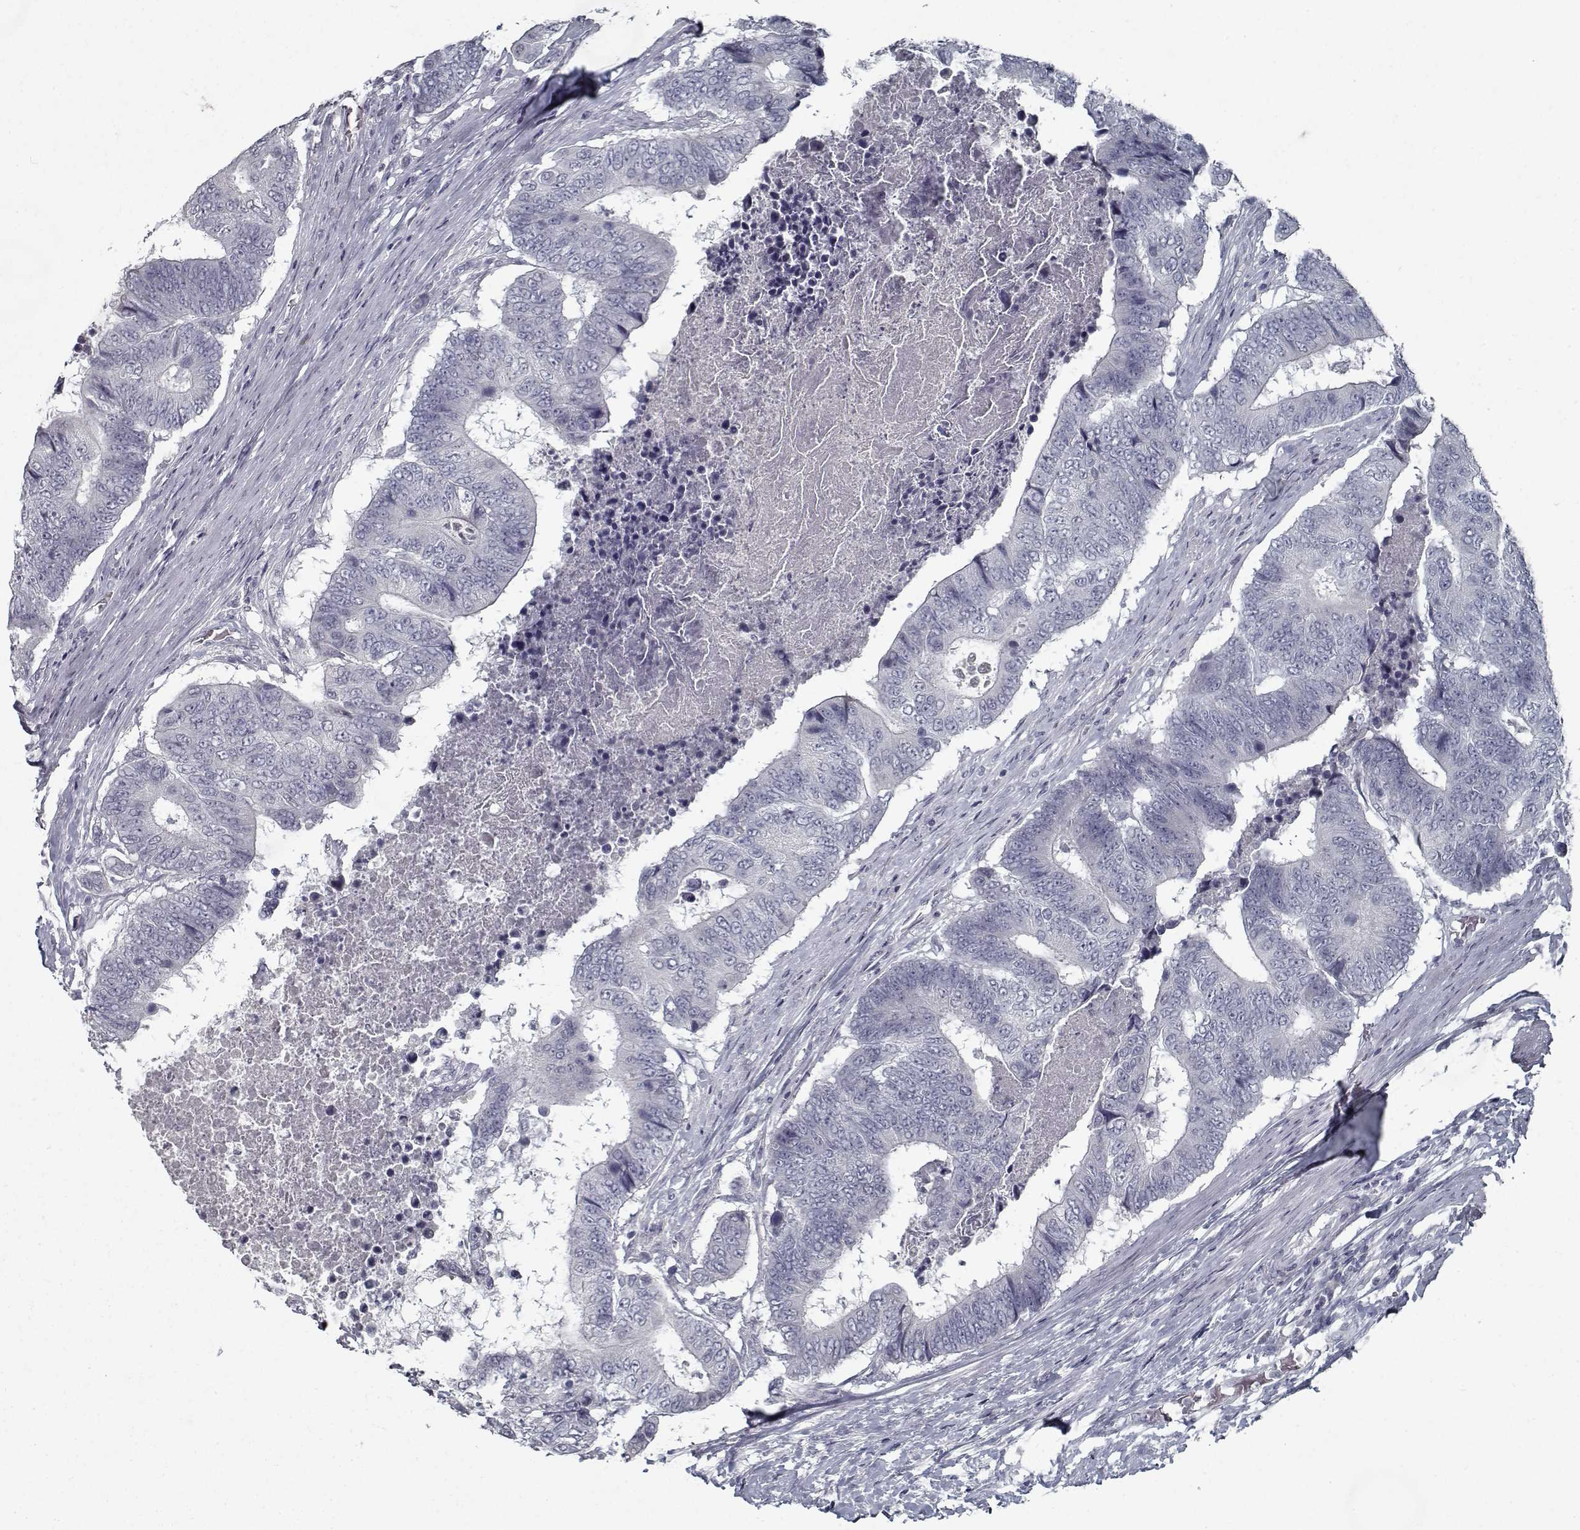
{"staining": {"intensity": "negative", "quantity": "none", "location": "none"}, "tissue": "colorectal cancer", "cell_type": "Tumor cells", "image_type": "cancer", "snomed": [{"axis": "morphology", "description": "Adenocarcinoma, NOS"}, {"axis": "topography", "description": "Colon"}], "caption": "An immunohistochemistry (IHC) histopathology image of adenocarcinoma (colorectal) is shown. There is no staining in tumor cells of adenocarcinoma (colorectal).", "gene": "GAD2", "patient": {"sex": "female", "age": 48}}